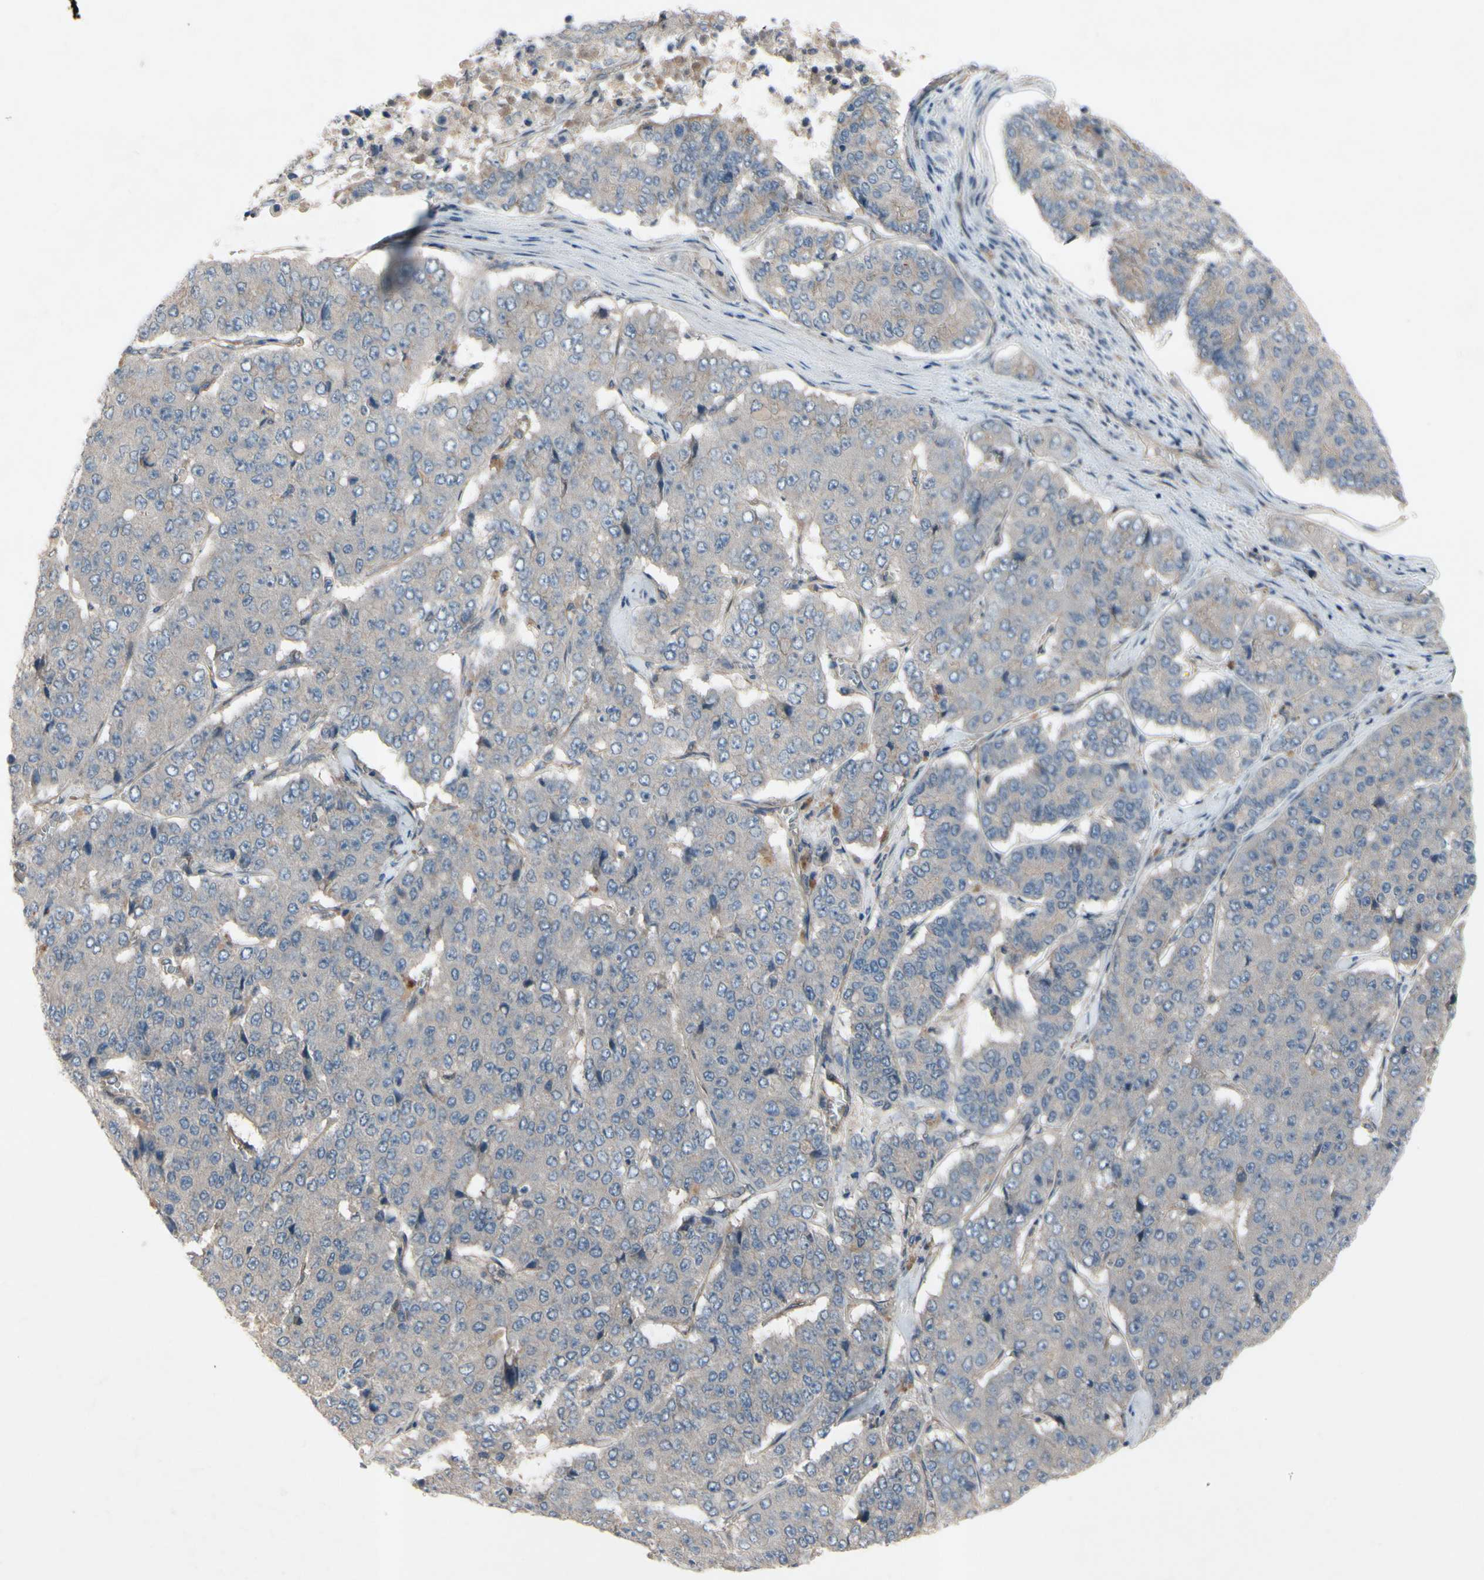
{"staining": {"intensity": "weak", "quantity": "<25%", "location": "cytoplasmic/membranous"}, "tissue": "pancreatic cancer", "cell_type": "Tumor cells", "image_type": "cancer", "snomed": [{"axis": "morphology", "description": "Adenocarcinoma, NOS"}, {"axis": "topography", "description": "Pancreas"}], "caption": "Photomicrograph shows no protein staining in tumor cells of pancreatic cancer (adenocarcinoma) tissue. The staining was performed using DAB to visualize the protein expression in brown, while the nuclei were stained in blue with hematoxylin (Magnification: 20x).", "gene": "ICAM5", "patient": {"sex": "male", "age": 50}}